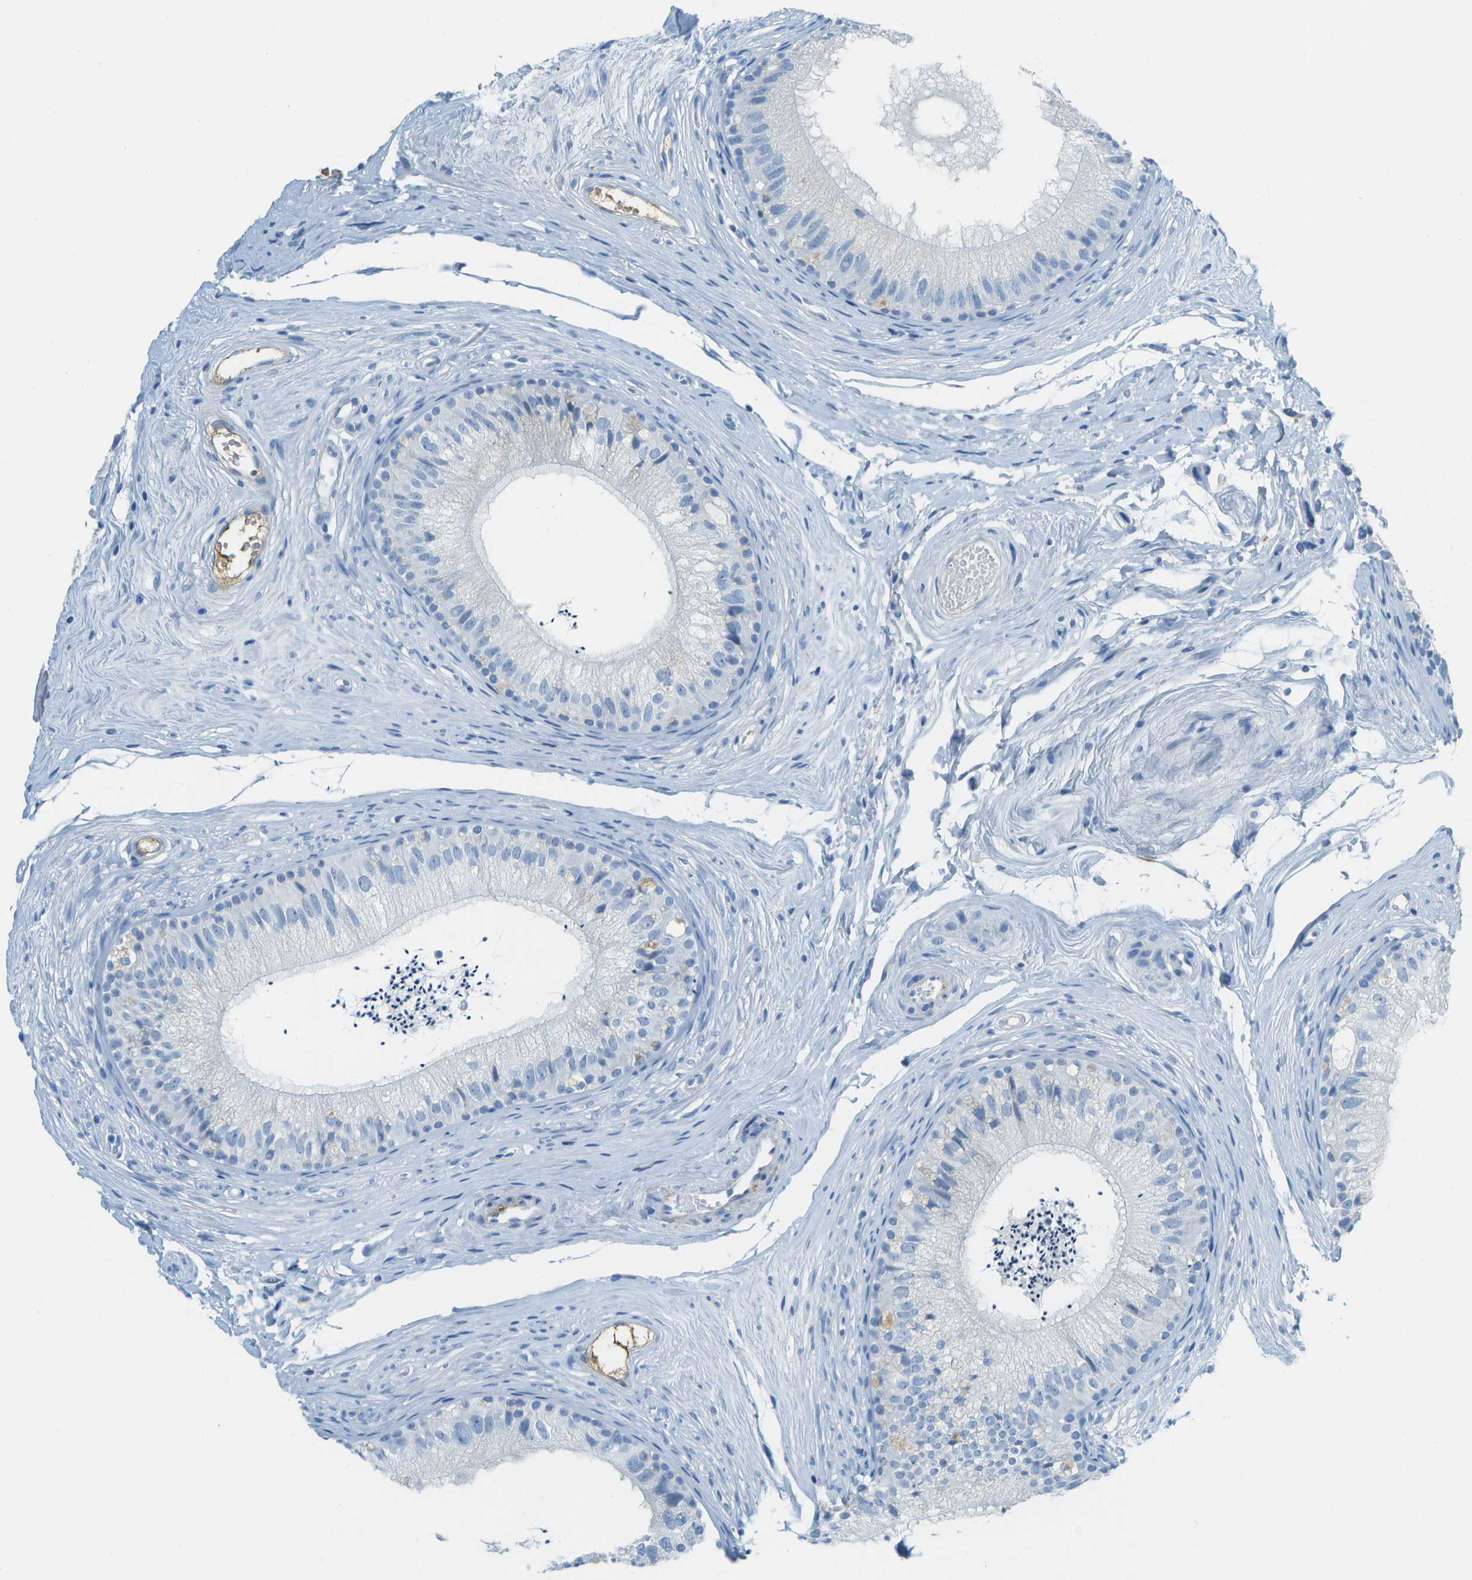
{"staining": {"intensity": "negative", "quantity": "none", "location": "none"}, "tissue": "epididymis", "cell_type": "Glandular cells", "image_type": "normal", "snomed": [{"axis": "morphology", "description": "Normal tissue, NOS"}, {"axis": "topography", "description": "Epididymis"}], "caption": "High magnification brightfield microscopy of benign epididymis stained with DAB (brown) and counterstained with hematoxylin (blue): glandular cells show no significant staining.", "gene": "C1S", "patient": {"sex": "male", "age": 56}}